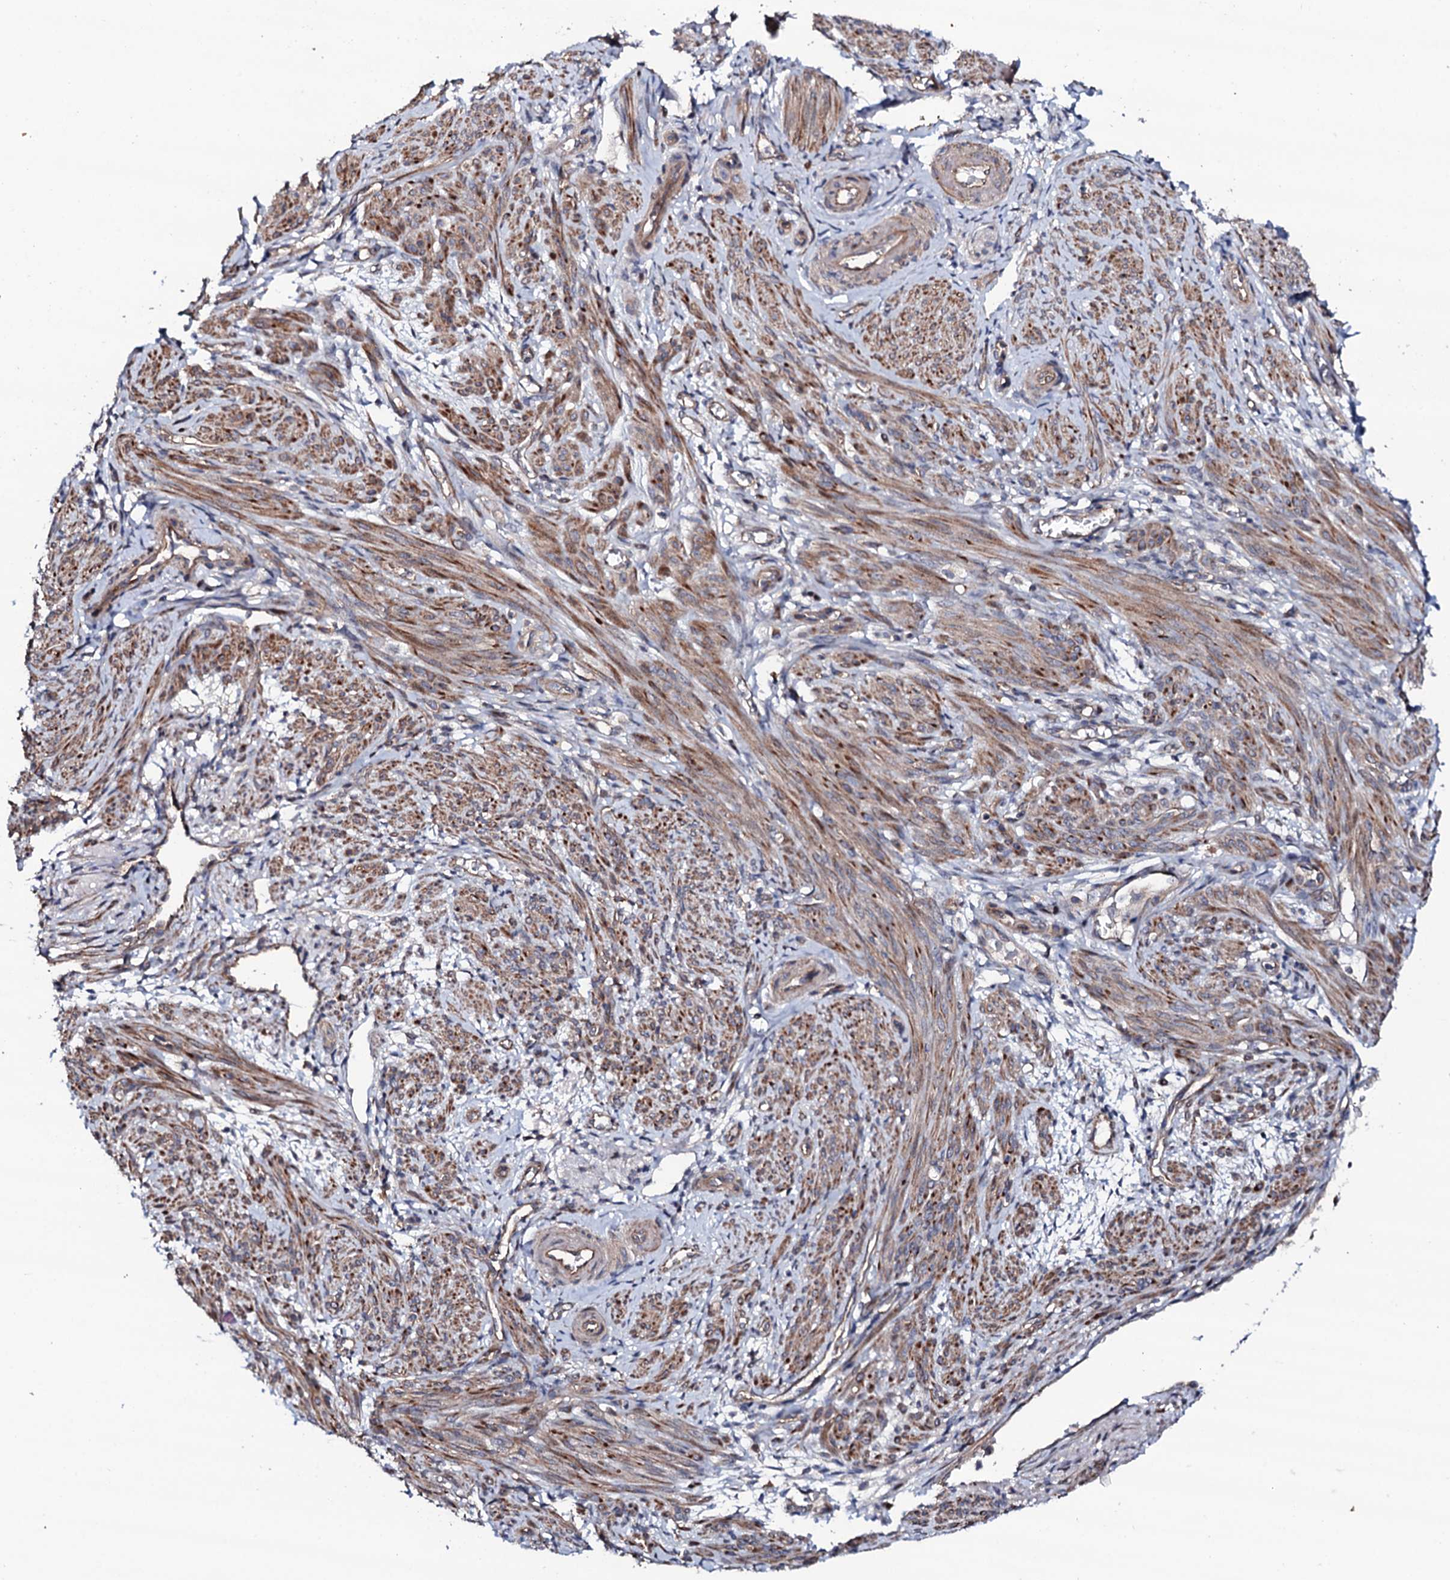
{"staining": {"intensity": "moderate", "quantity": "25%-75%", "location": "cytoplasmic/membranous"}, "tissue": "smooth muscle", "cell_type": "Smooth muscle cells", "image_type": "normal", "snomed": [{"axis": "morphology", "description": "Normal tissue, NOS"}, {"axis": "topography", "description": "Smooth muscle"}], "caption": "Normal smooth muscle demonstrates moderate cytoplasmic/membranous expression in about 25%-75% of smooth muscle cells, visualized by immunohistochemistry.", "gene": "CIAO2A", "patient": {"sex": "female", "age": 39}}